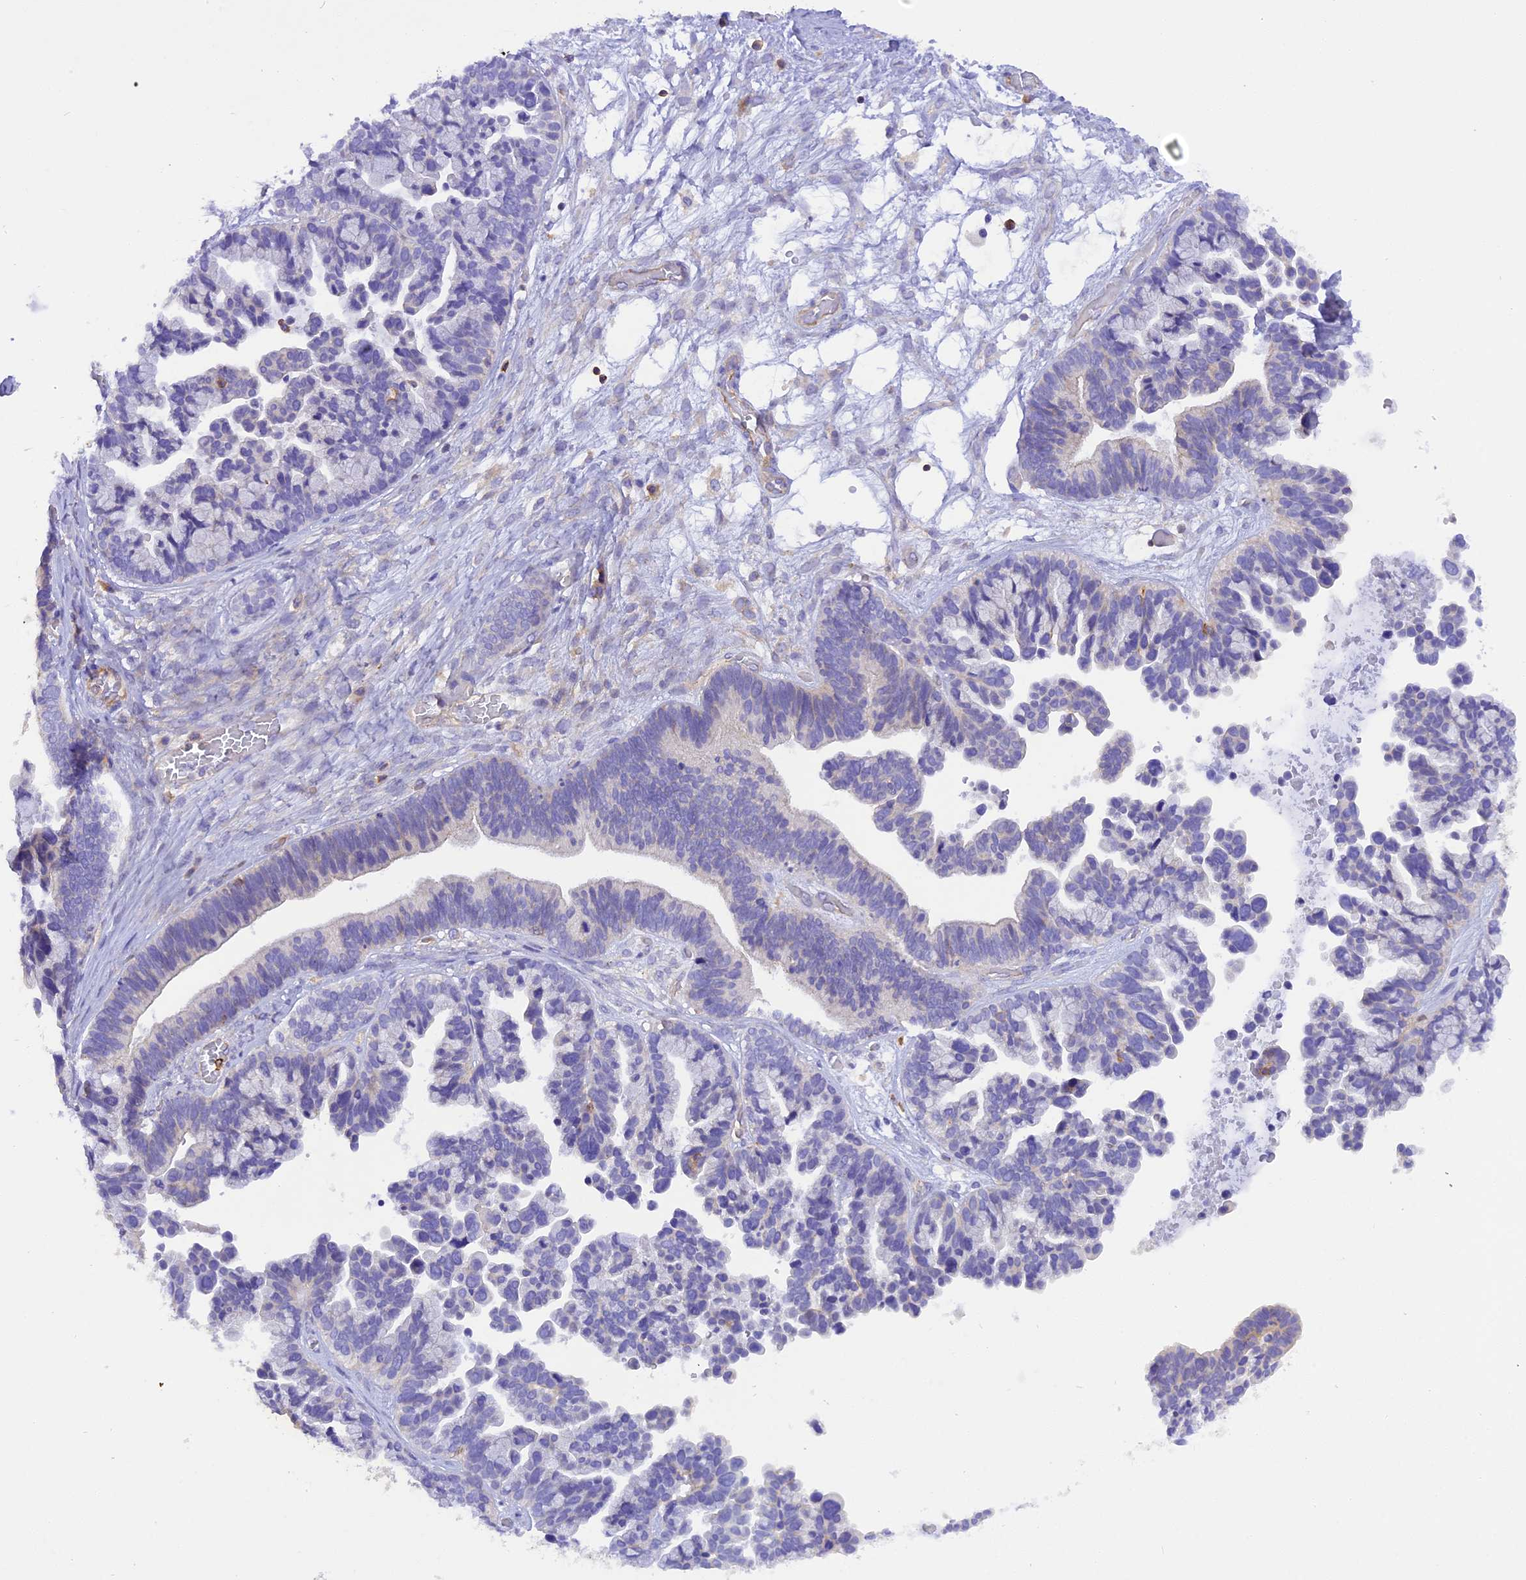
{"staining": {"intensity": "negative", "quantity": "none", "location": "none"}, "tissue": "ovarian cancer", "cell_type": "Tumor cells", "image_type": "cancer", "snomed": [{"axis": "morphology", "description": "Cystadenocarcinoma, serous, NOS"}, {"axis": "topography", "description": "Ovary"}], "caption": "Immunohistochemistry photomicrograph of neoplastic tissue: human serous cystadenocarcinoma (ovarian) stained with DAB shows no significant protein positivity in tumor cells. (Stains: DAB (3,3'-diaminobenzidine) IHC with hematoxylin counter stain, Microscopy: brightfield microscopy at high magnification).", "gene": "FAM193A", "patient": {"sex": "female", "age": 56}}